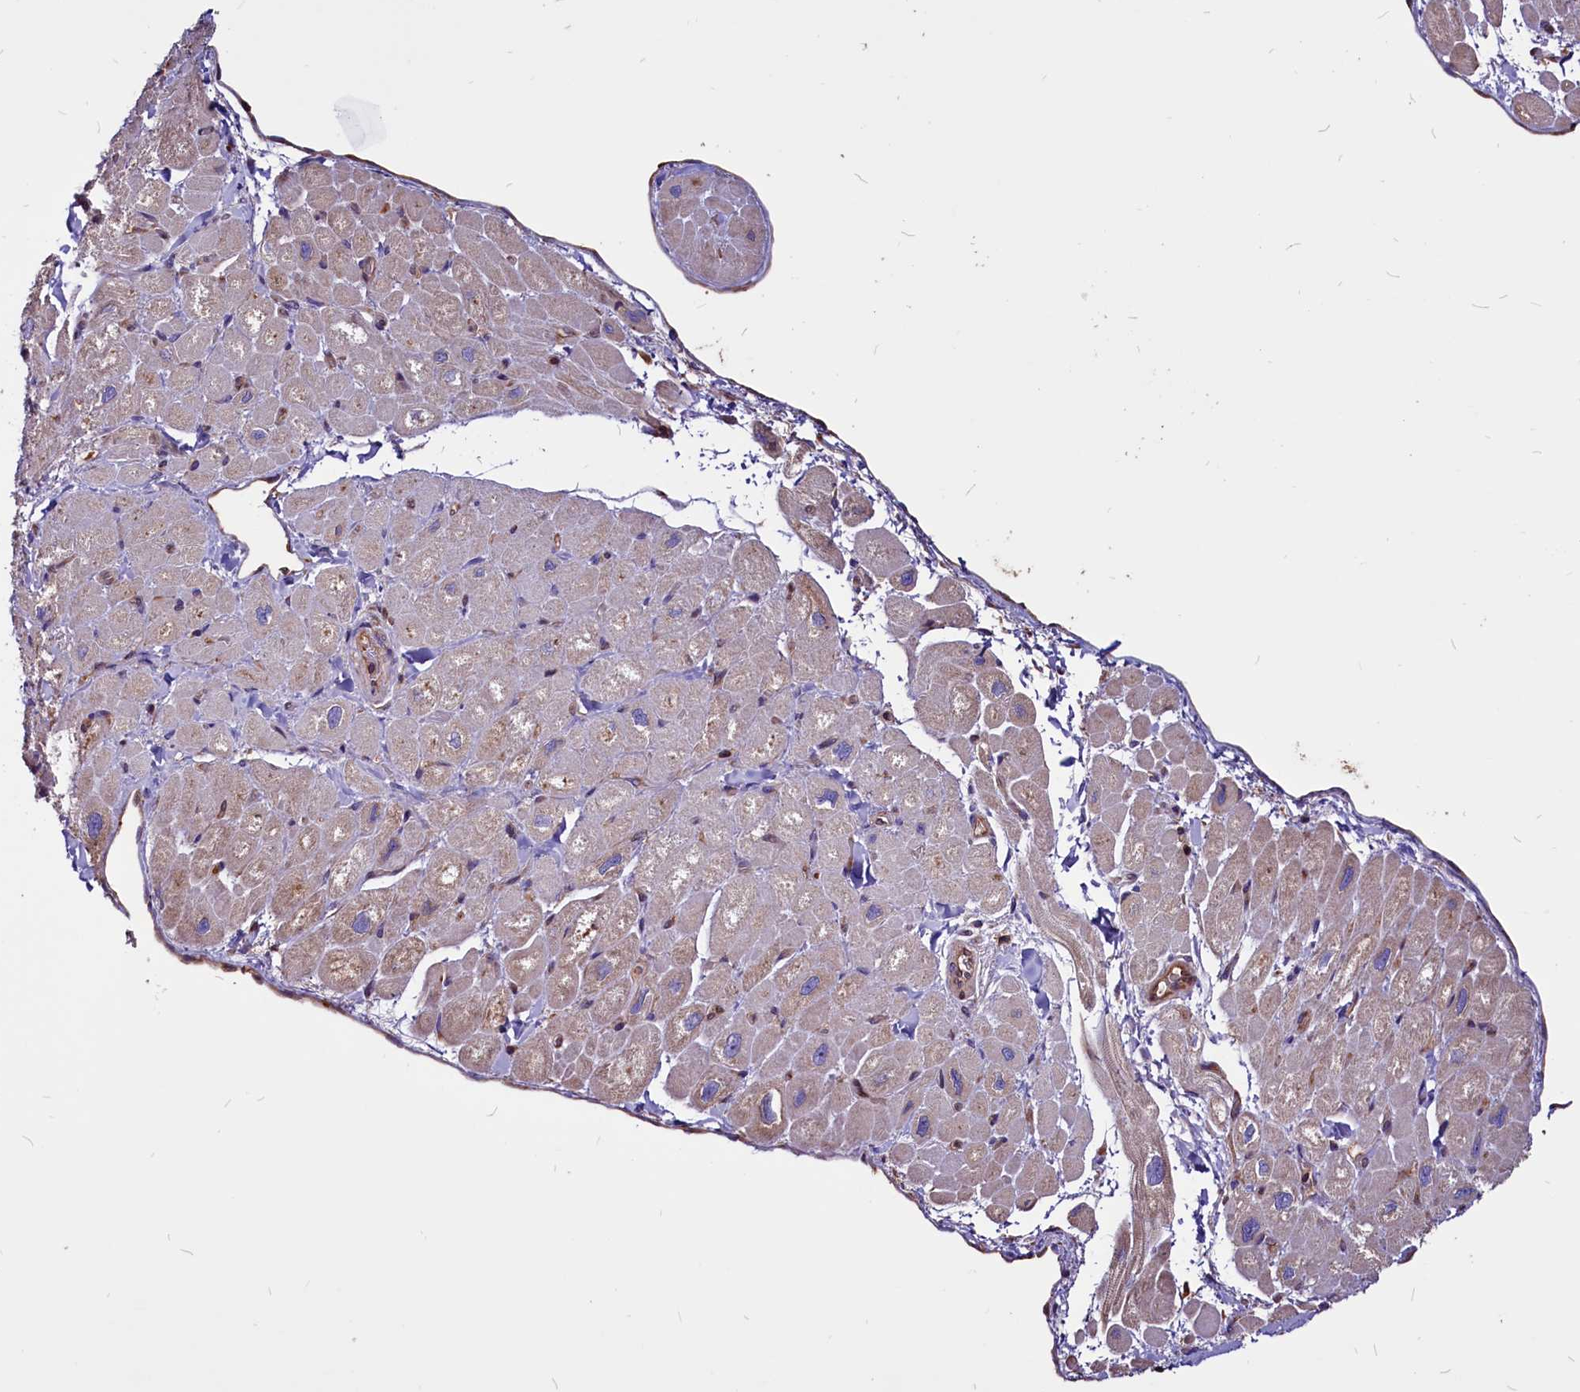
{"staining": {"intensity": "weak", "quantity": "<25%", "location": "cytoplasmic/membranous"}, "tissue": "heart muscle", "cell_type": "Cardiomyocytes", "image_type": "normal", "snomed": [{"axis": "morphology", "description": "Normal tissue, NOS"}, {"axis": "topography", "description": "Heart"}], "caption": "Immunohistochemical staining of benign heart muscle demonstrates no significant expression in cardiomyocytes. The staining was performed using DAB to visualize the protein expression in brown, while the nuclei were stained in blue with hematoxylin (Magnification: 20x).", "gene": "EIF3G", "patient": {"sex": "male", "age": 65}}